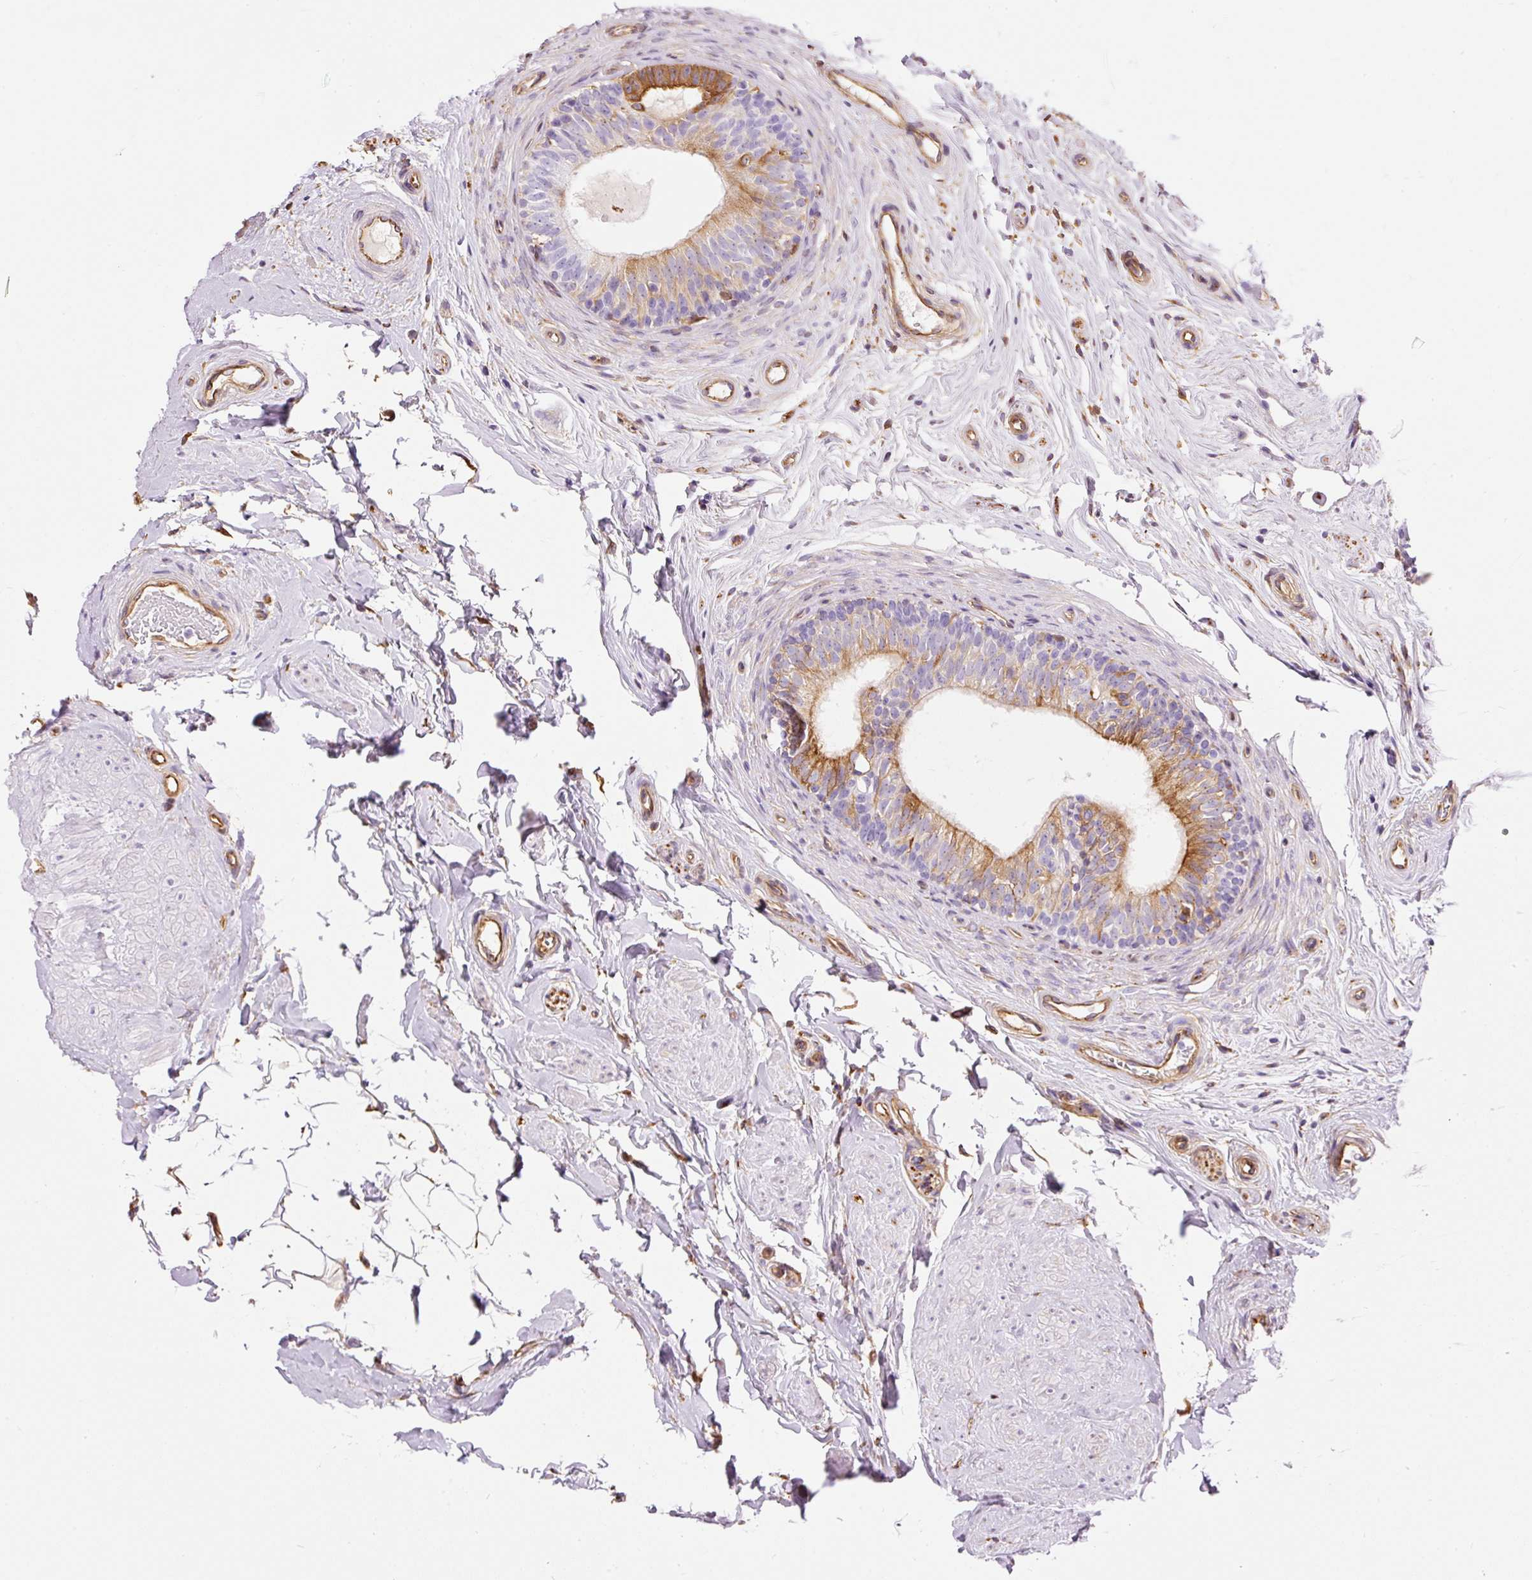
{"staining": {"intensity": "moderate", "quantity": "<25%", "location": "cytoplasmic/membranous"}, "tissue": "epididymis", "cell_type": "Glandular cells", "image_type": "normal", "snomed": [{"axis": "morphology", "description": "Normal tissue, NOS"}, {"axis": "topography", "description": "Epididymis"}], "caption": "Human epididymis stained for a protein (brown) reveals moderate cytoplasmic/membranous positive positivity in about <25% of glandular cells.", "gene": "ENSG00000249624", "patient": {"sex": "male", "age": 45}}